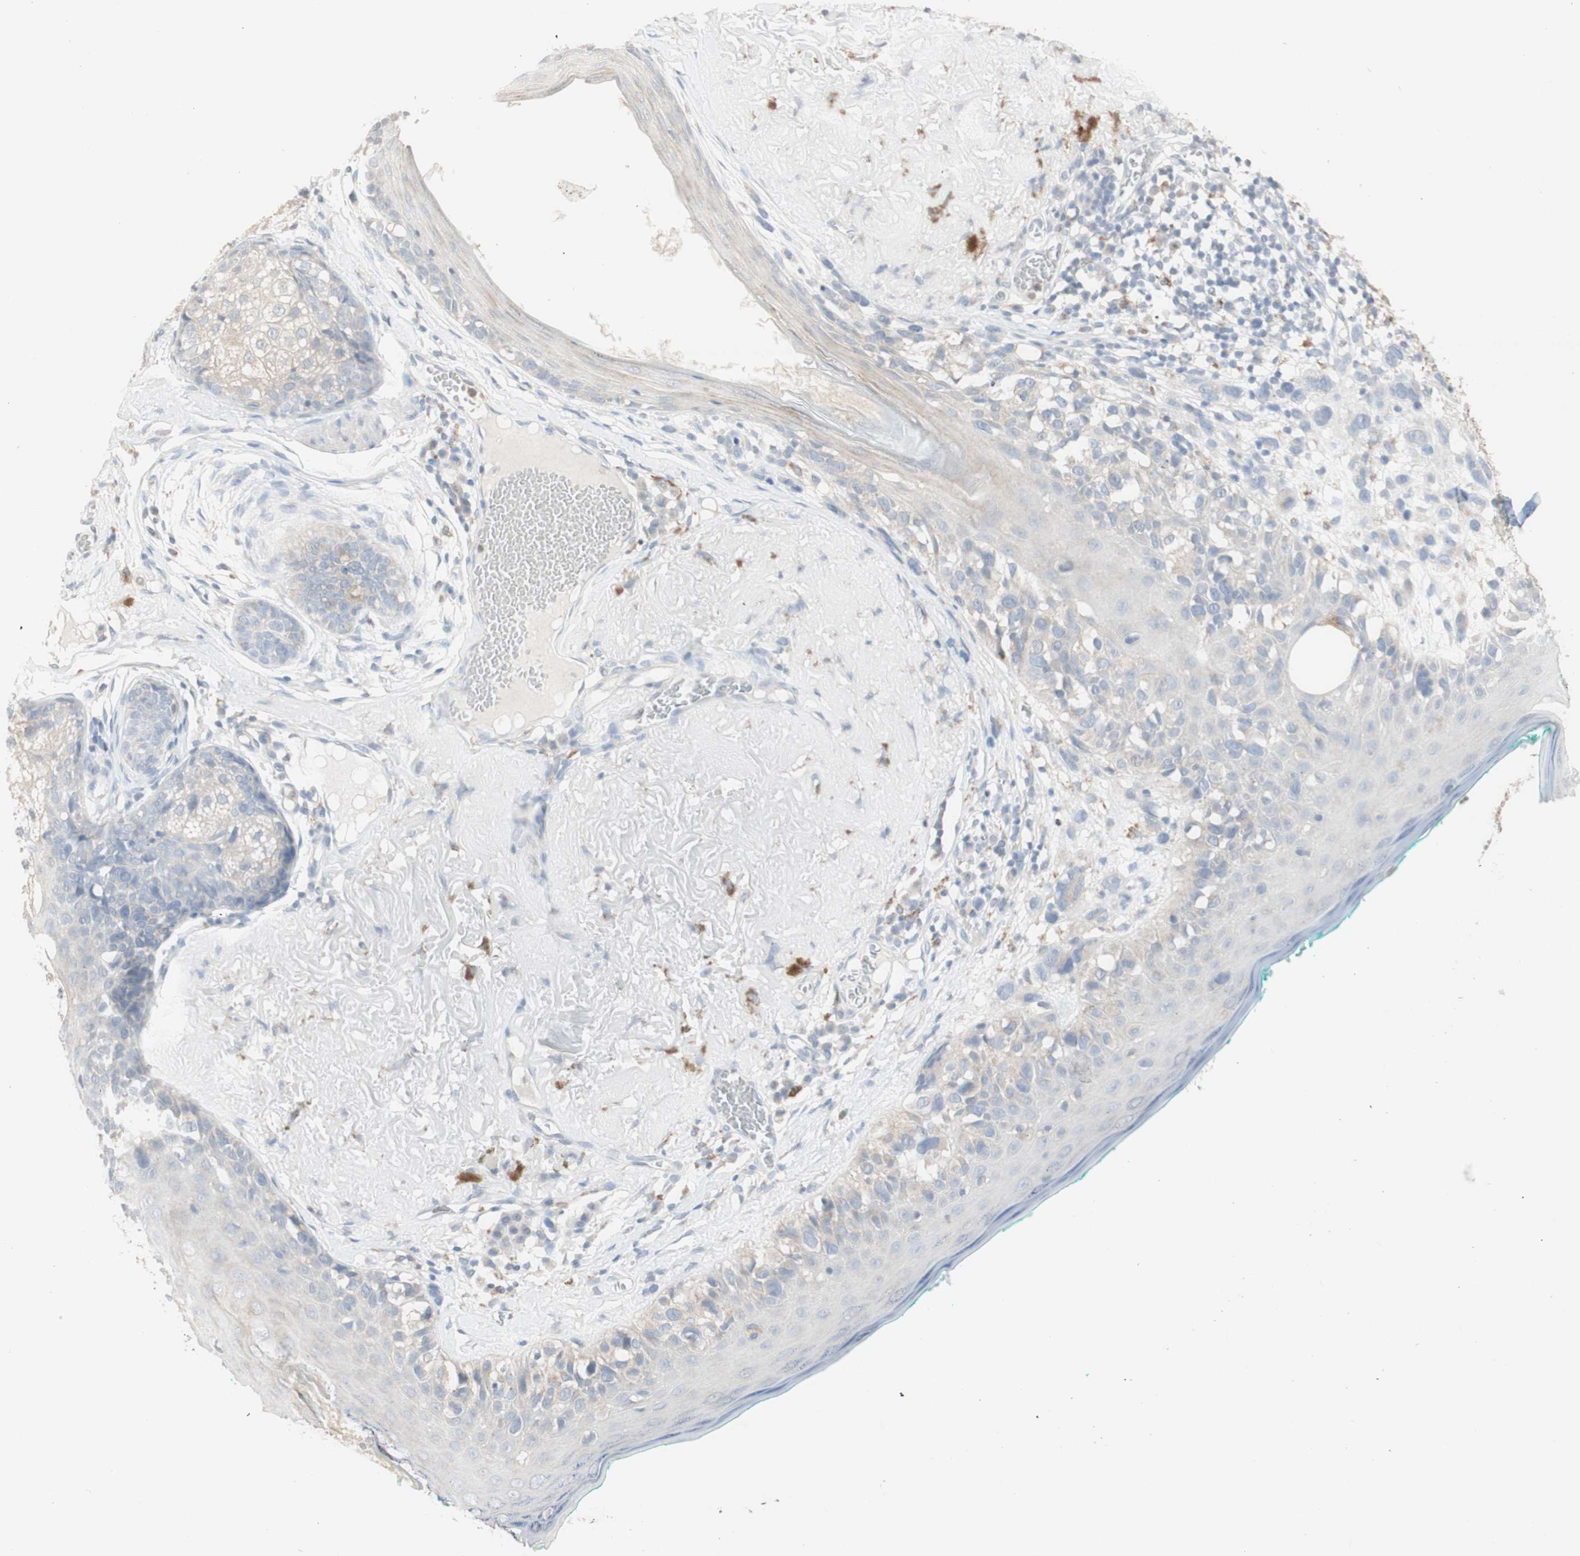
{"staining": {"intensity": "negative", "quantity": "none", "location": "none"}, "tissue": "melanoma", "cell_type": "Tumor cells", "image_type": "cancer", "snomed": [{"axis": "morphology", "description": "Malignant melanoma in situ"}, {"axis": "morphology", "description": "Malignant melanoma, NOS"}, {"axis": "topography", "description": "Skin"}], "caption": "Melanoma was stained to show a protein in brown. There is no significant staining in tumor cells. (Stains: DAB (3,3'-diaminobenzidine) immunohistochemistry (IHC) with hematoxylin counter stain, Microscopy: brightfield microscopy at high magnification).", "gene": "ATP6V1B1", "patient": {"sex": "female", "age": 88}}